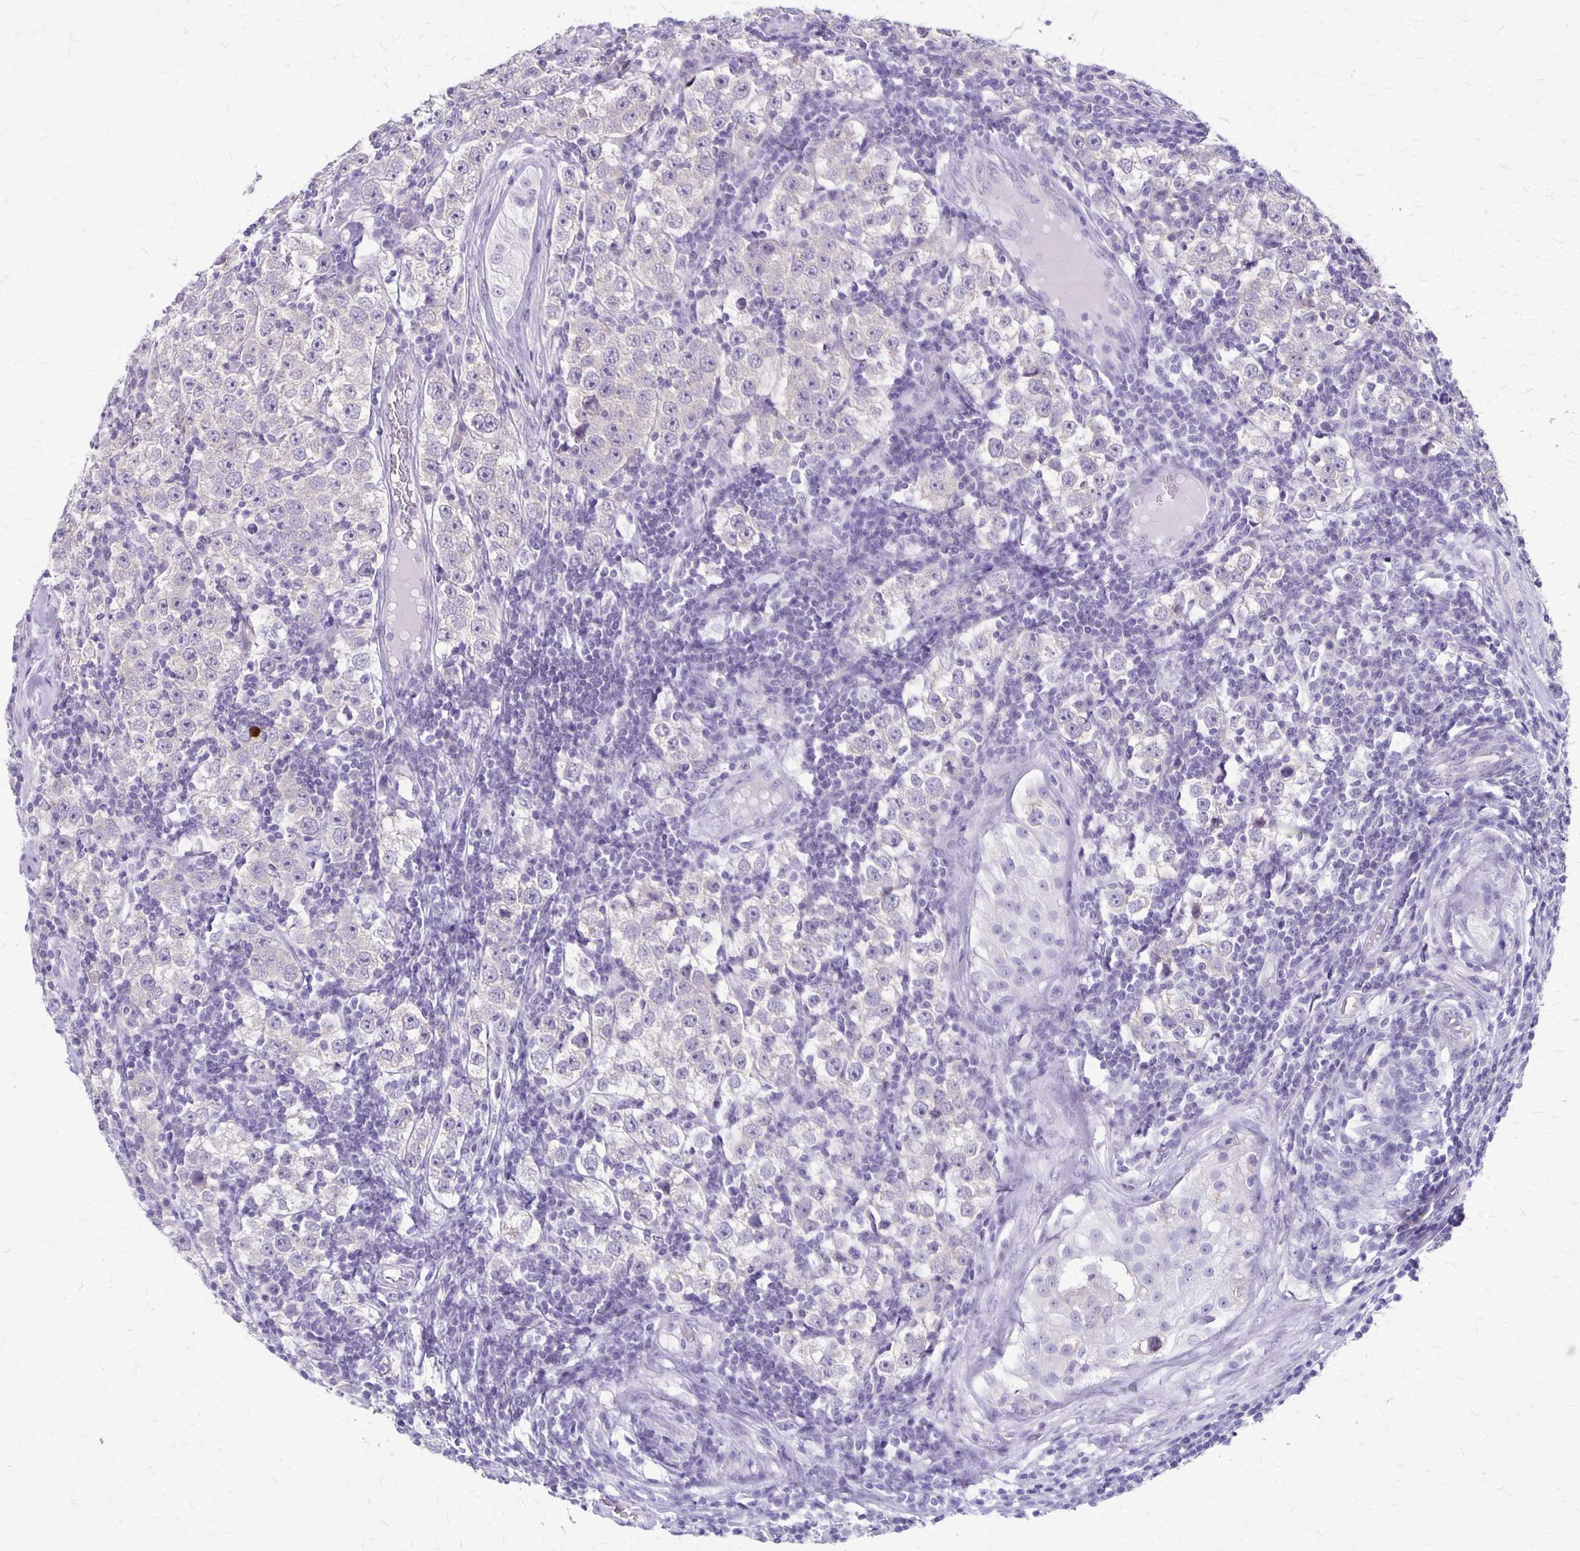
{"staining": {"intensity": "negative", "quantity": "none", "location": "none"}, "tissue": "urothelial cancer", "cell_type": "Tumor cells", "image_type": "cancer", "snomed": [{"axis": "morphology", "description": "Normal tissue, NOS"}, {"axis": "morphology", "description": "Urothelial carcinoma, High grade"}, {"axis": "morphology", "description": "Seminoma, NOS"}, {"axis": "morphology", "description": "Carcinoma, Embryonal, NOS"}, {"axis": "topography", "description": "Urinary bladder"}, {"axis": "topography", "description": "Testis"}], "caption": "Embryonal carcinoma stained for a protein using immunohistochemistry (IHC) exhibits no positivity tumor cells.", "gene": "PLXNB3", "patient": {"sex": "male", "age": 41}}